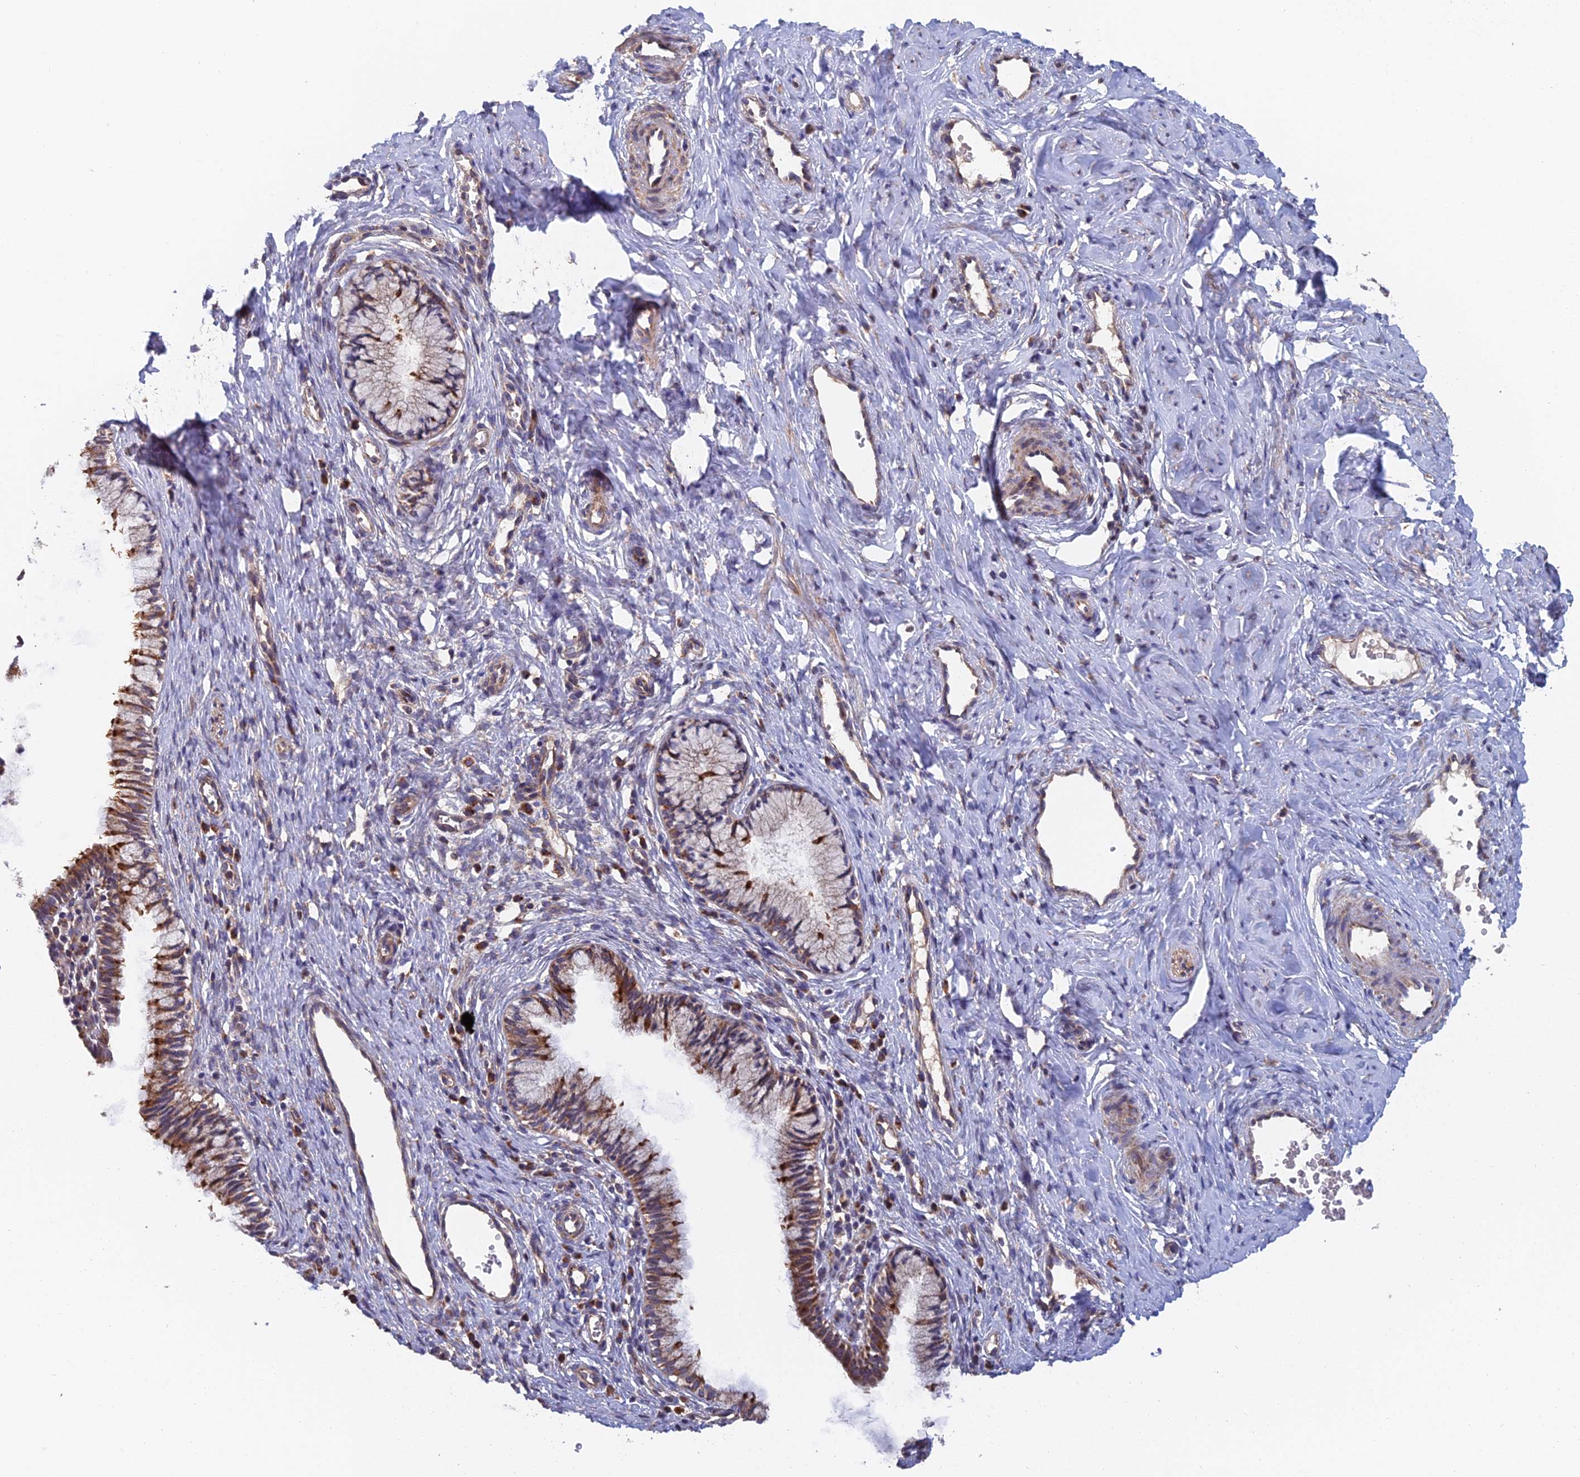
{"staining": {"intensity": "moderate", "quantity": ">75%", "location": "cytoplasmic/membranous"}, "tissue": "cervix", "cell_type": "Glandular cells", "image_type": "normal", "snomed": [{"axis": "morphology", "description": "Normal tissue, NOS"}, {"axis": "topography", "description": "Cervix"}], "caption": "DAB immunohistochemical staining of unremarkable human cervix reveals moderate cytoplasmic/membranous protein expression in approximately >75% of glandular cells.", "gene": "ECSIT", "patient": {"sex": "female", "age": 27}}